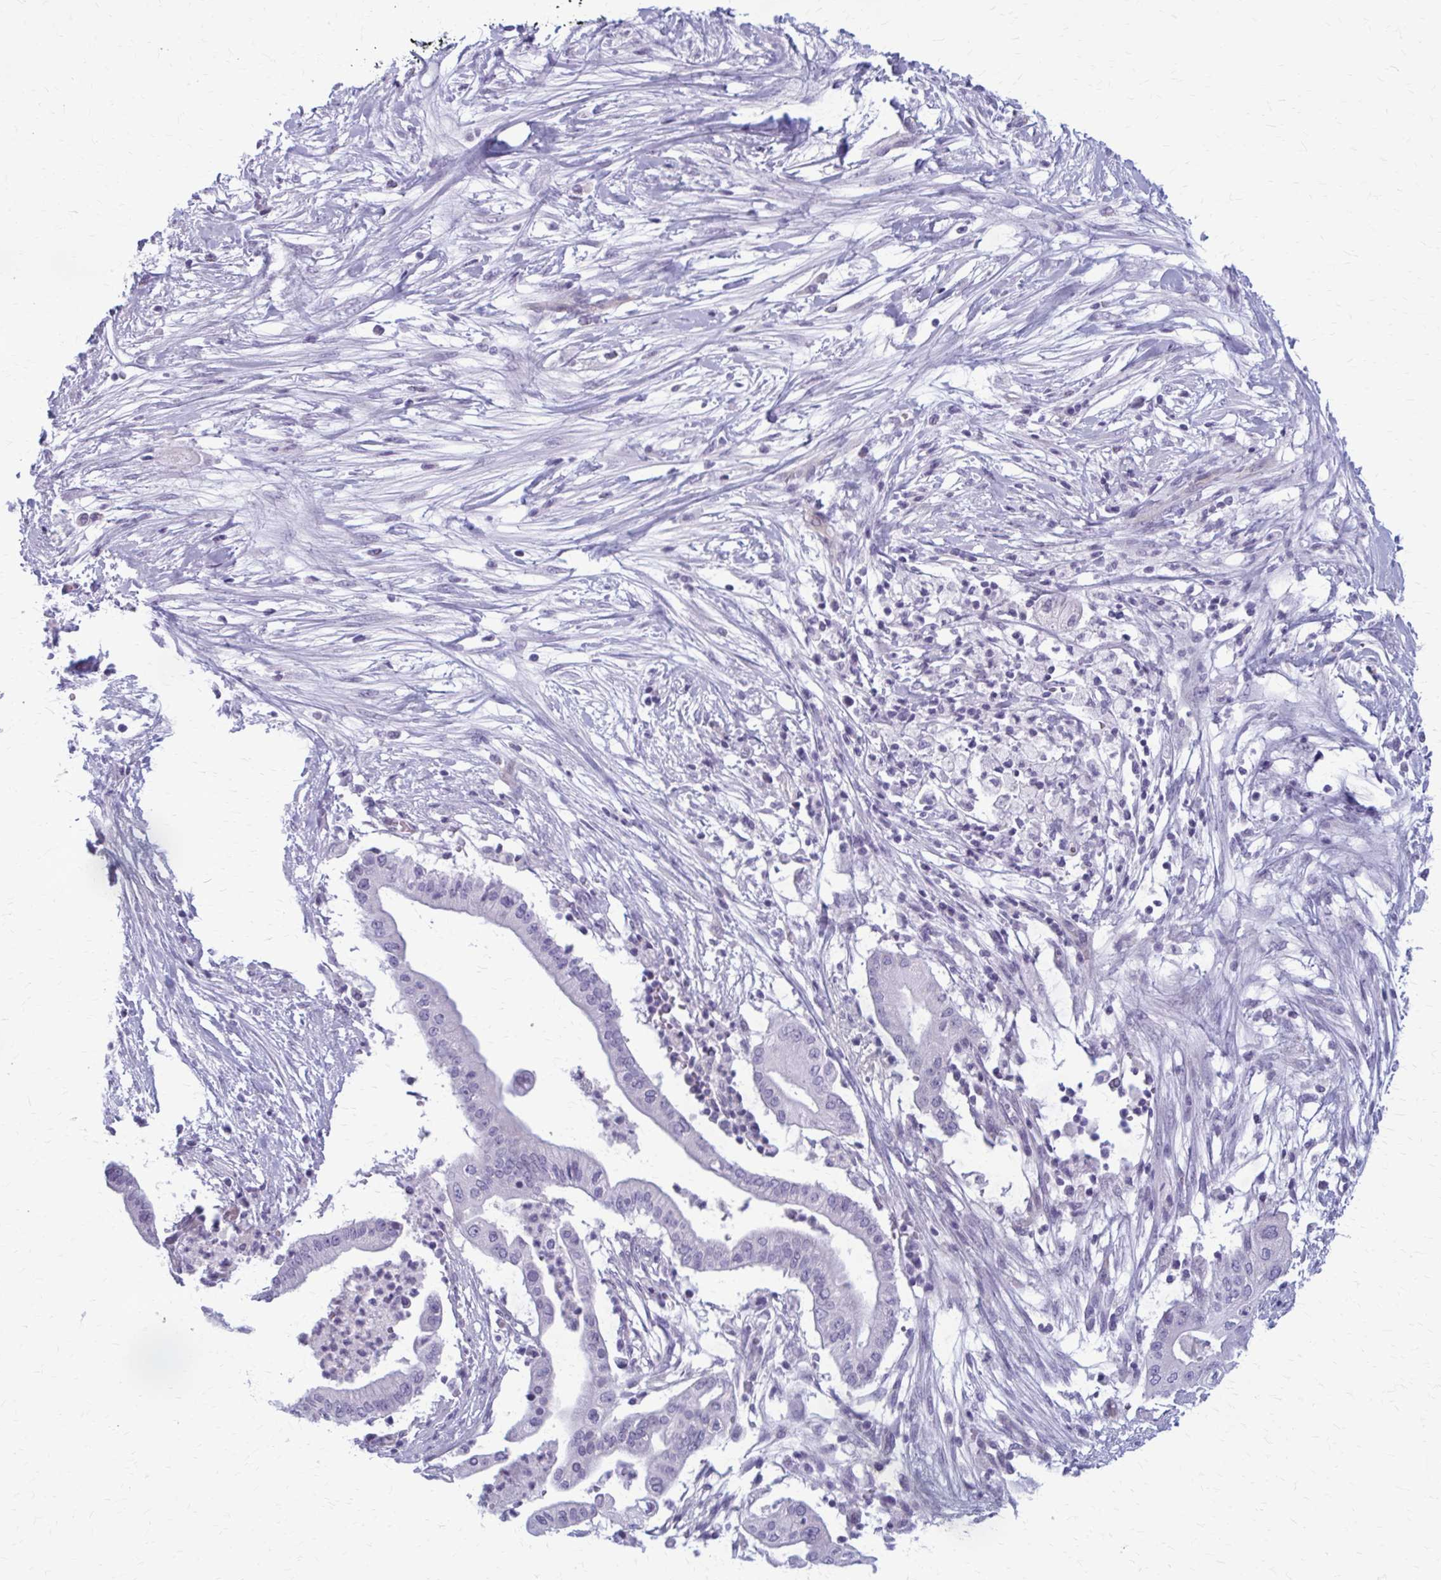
{"staining": {"intensity": "negative", "quantity": "none", "location": "none"}, "tissue": "pancreatic cancer", "cell_type": "Tumor cells", "image_type": "cancer", "snomed": [{"axis": "morphology", "description": "Adenocarcinoma, NOS"}, {"axis": "topography", "description": "Pancreas"}], "caption": "The micrograph displays no significant positivity in tumor cells of pancreatic cancer (adenocarcinoma).", "gene": "CASQ2", "patient": {"sex": "male", "age": 68}}